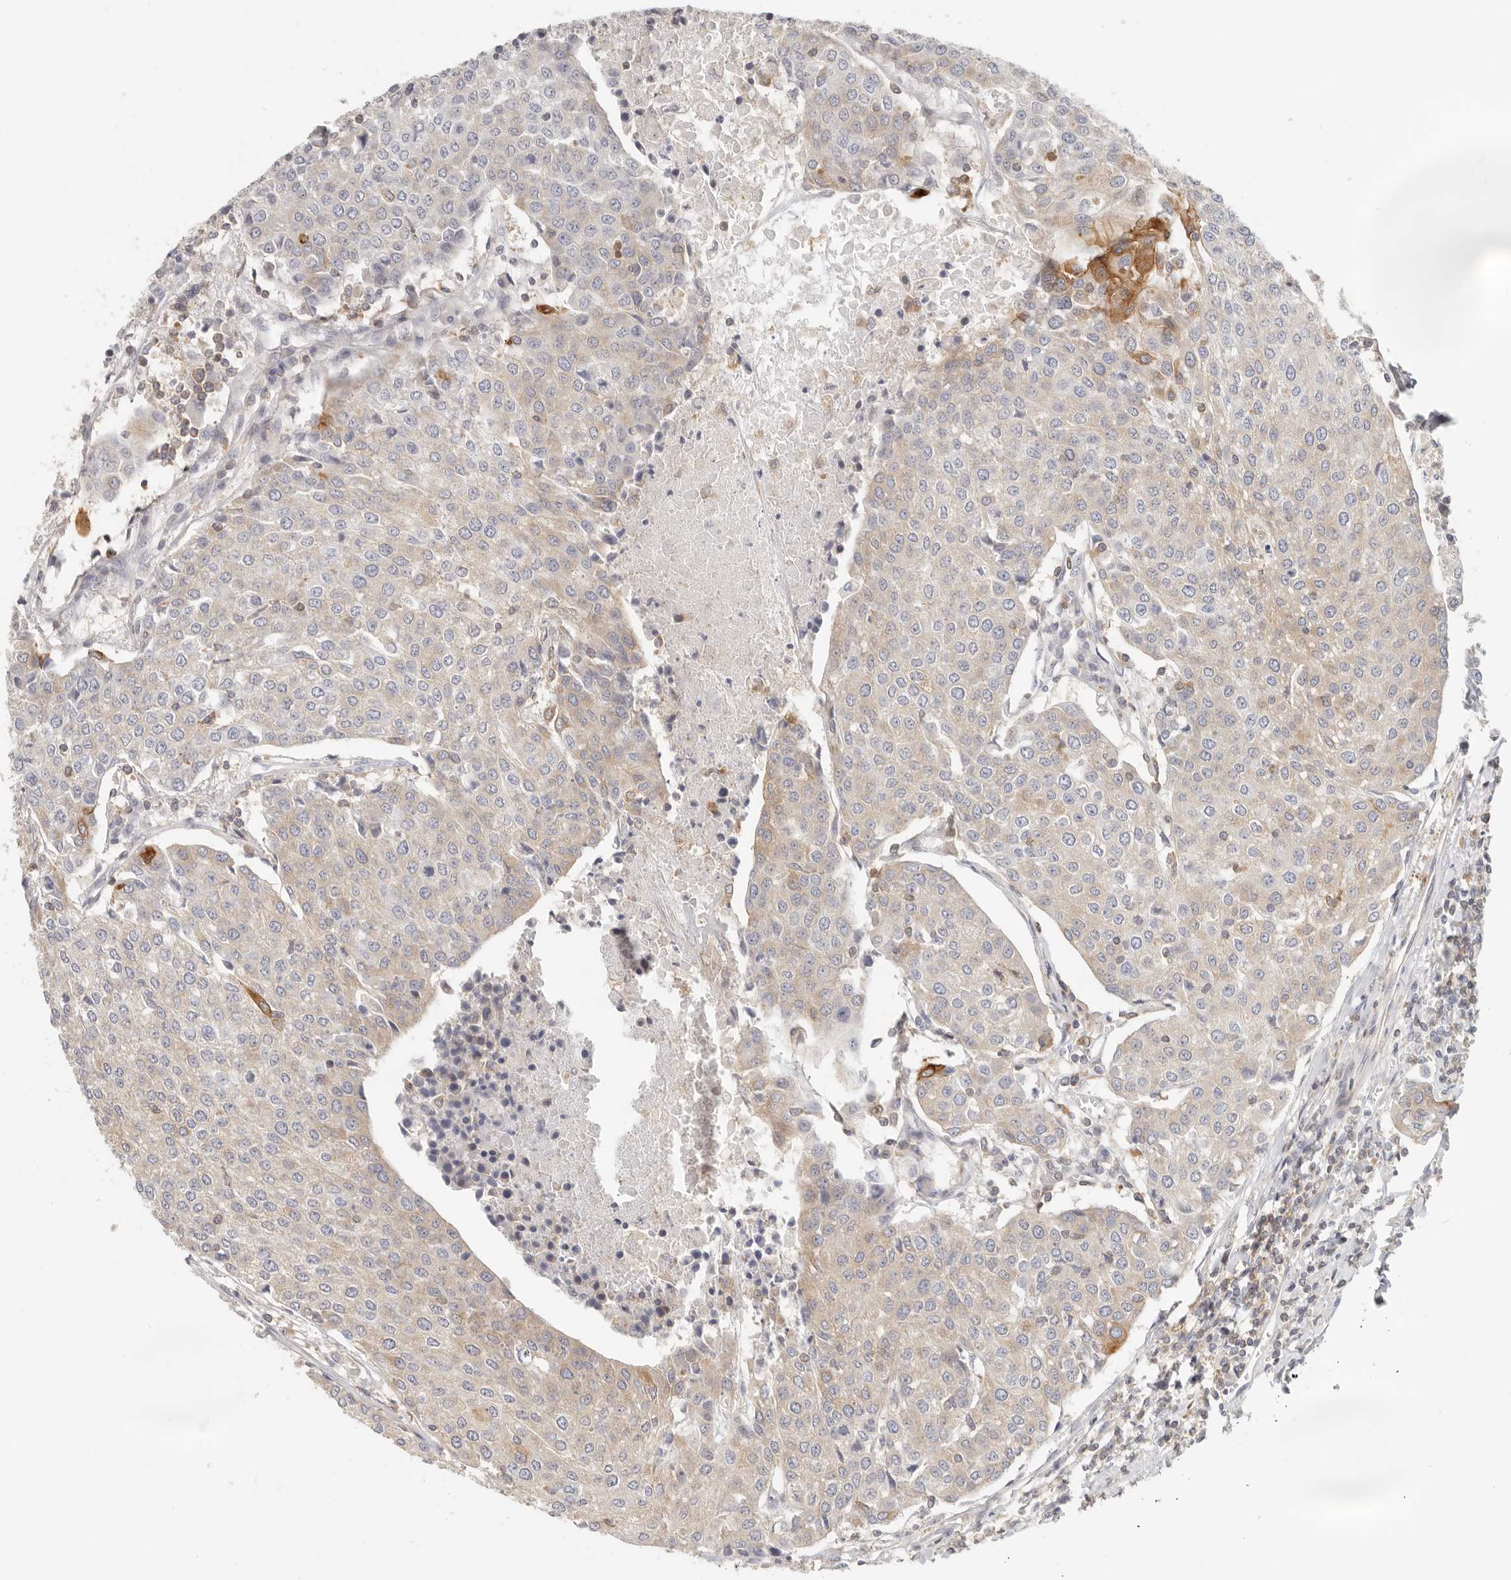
{"staining": {"intensity": "moderate", "quantity": "<25%", "location": "cytoplasmic/membranous"}, "tissue": "urothelial cancer", "cell_type": "Tumor cells", "image_type": "cancer", "snomed": [{"axis": "morphology", "description": "Urothelial carcinoma, High grade"}, {"axis": "topography", "description": "Urinary bladder"}], "caption": "Urothelial carcinoma (high-grade) stained with a brown dye shows moderate cytoplasmic/membranous positive expression in about <25% of tumor cells.", "gene": "ANXA9", "patient": {"sex": "female", "age": 85}}